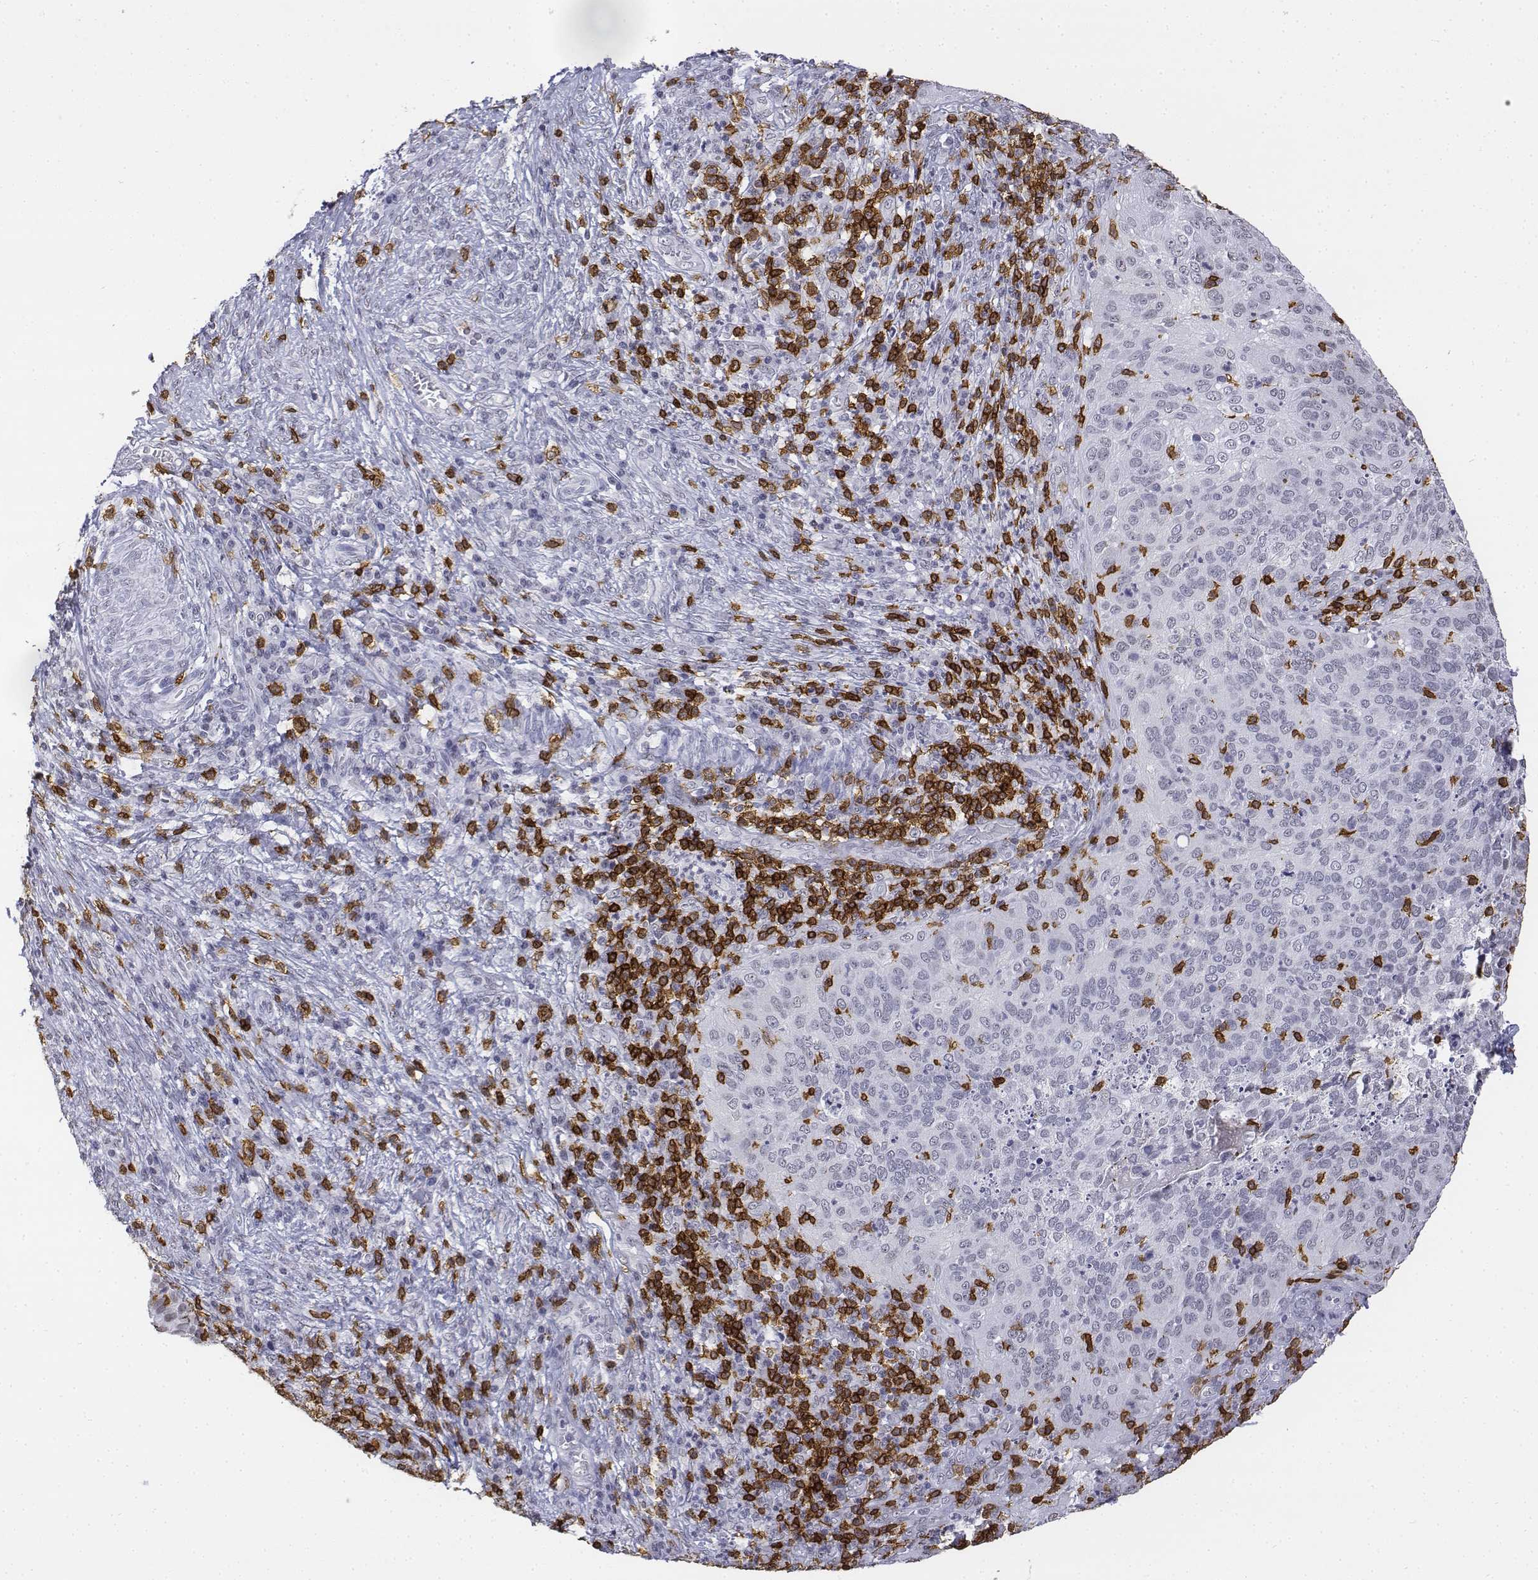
{"staining": {"intensity": "negative", "quantity": "none", "location": "none"}, "tissue": "cervical cancer", "cell_type": "Tumor cells", "image_type": "cancer", "snomed": [{"axis": "morphology", "description": "Squamous cell carcinoma, NOS"}, {"axis": "topography", "description": "Cervix"}], "caption": "IHC photomicrograph of human squamous cell carcinoma (cervical) stained for a protein (brown), which displays no expression in tumor cells.", "gene": "CD3E", "patient": {"sex": "female", "age": 39}}